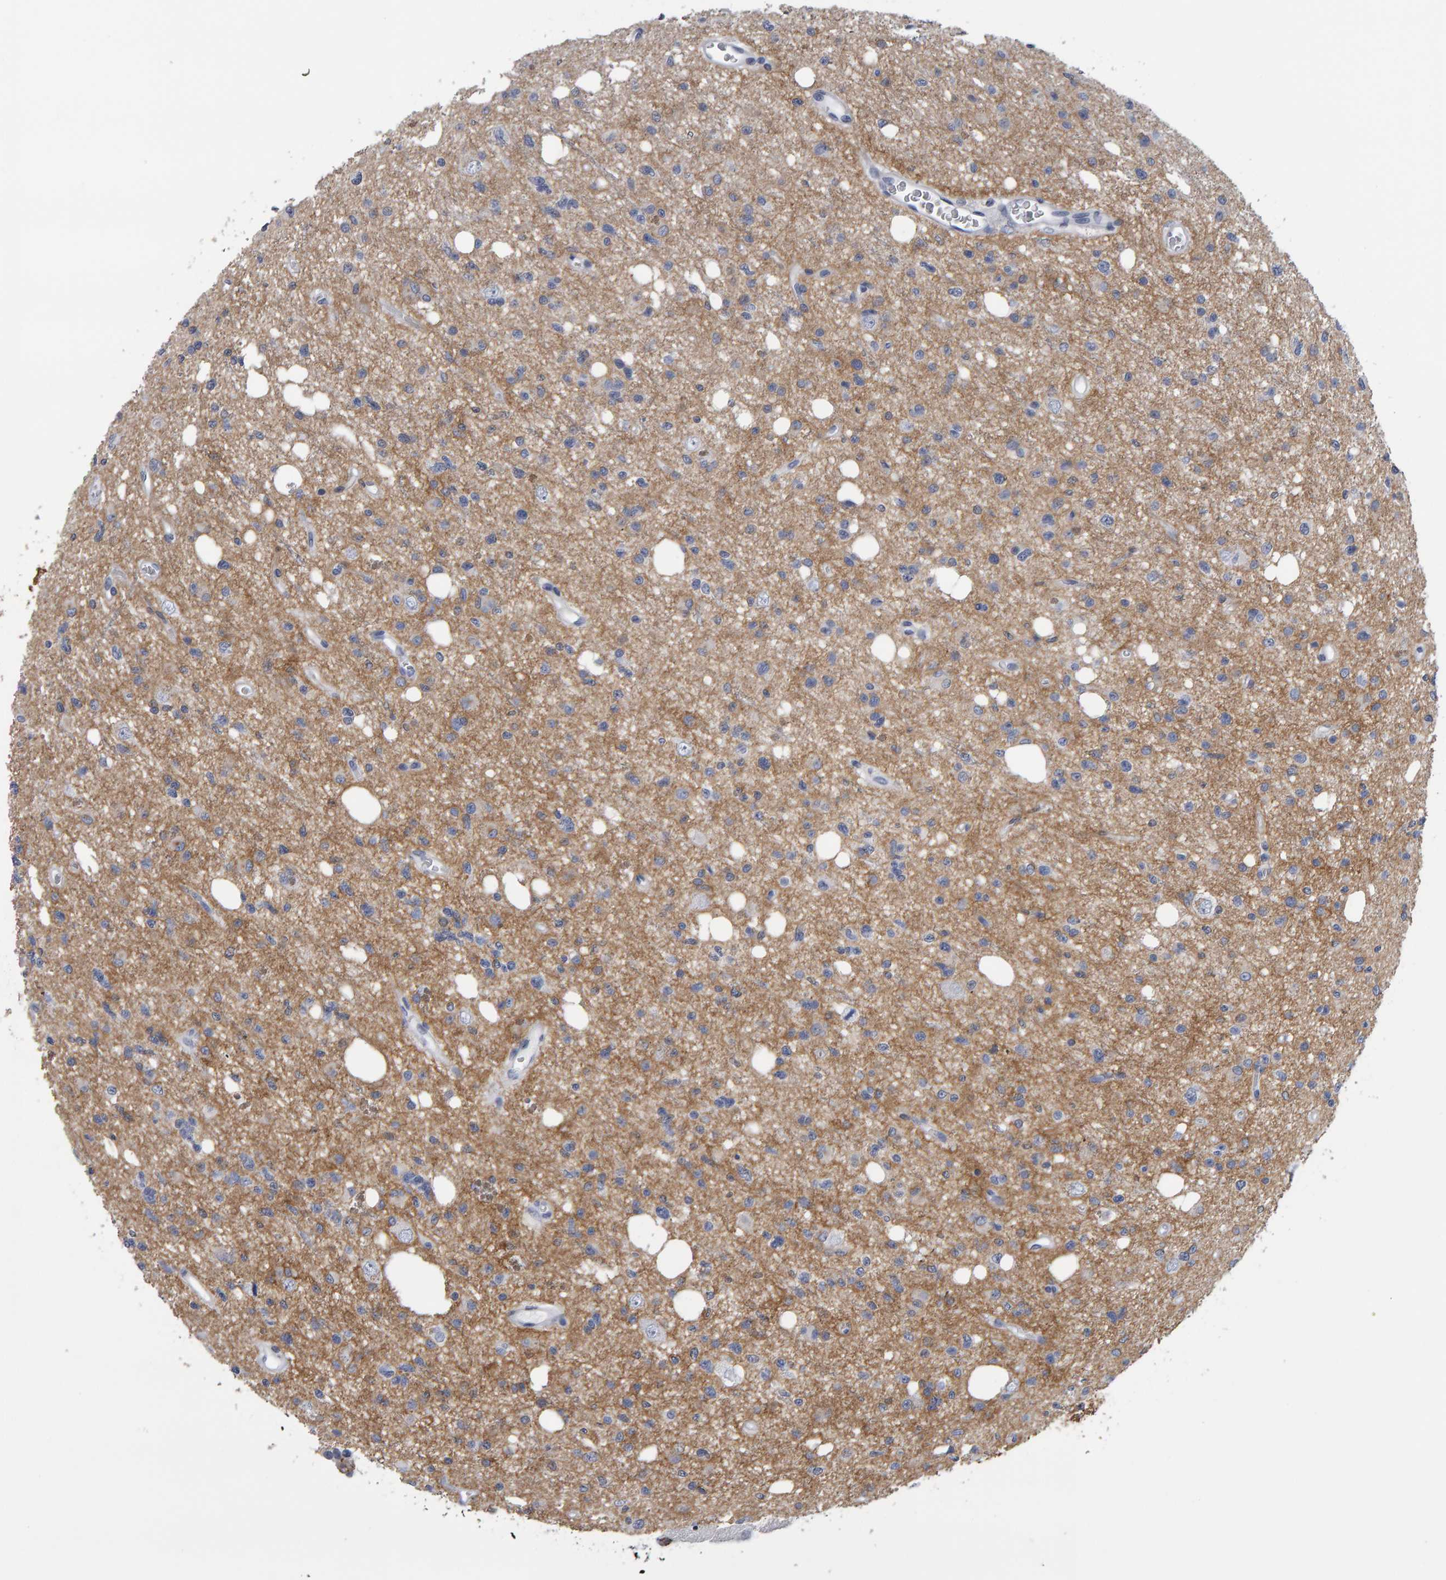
{"staining": {"intensity": "negative", "quantity": "none", "location": "none"}, "tissue": "glioma", "cell_type": "Tumor cells", "image_type": "cancer", "snomed": [{"axis": "morphology", "description": "Glioma, malignant, High grade"}, {"axis": "topography", "description": "Brain"}], "caption": "Immunohistochemical staining of human glioma exhibits no significant expression in tumor cells.", "gene": "CD38", "patient": {"sex": "female", "age": 62}}